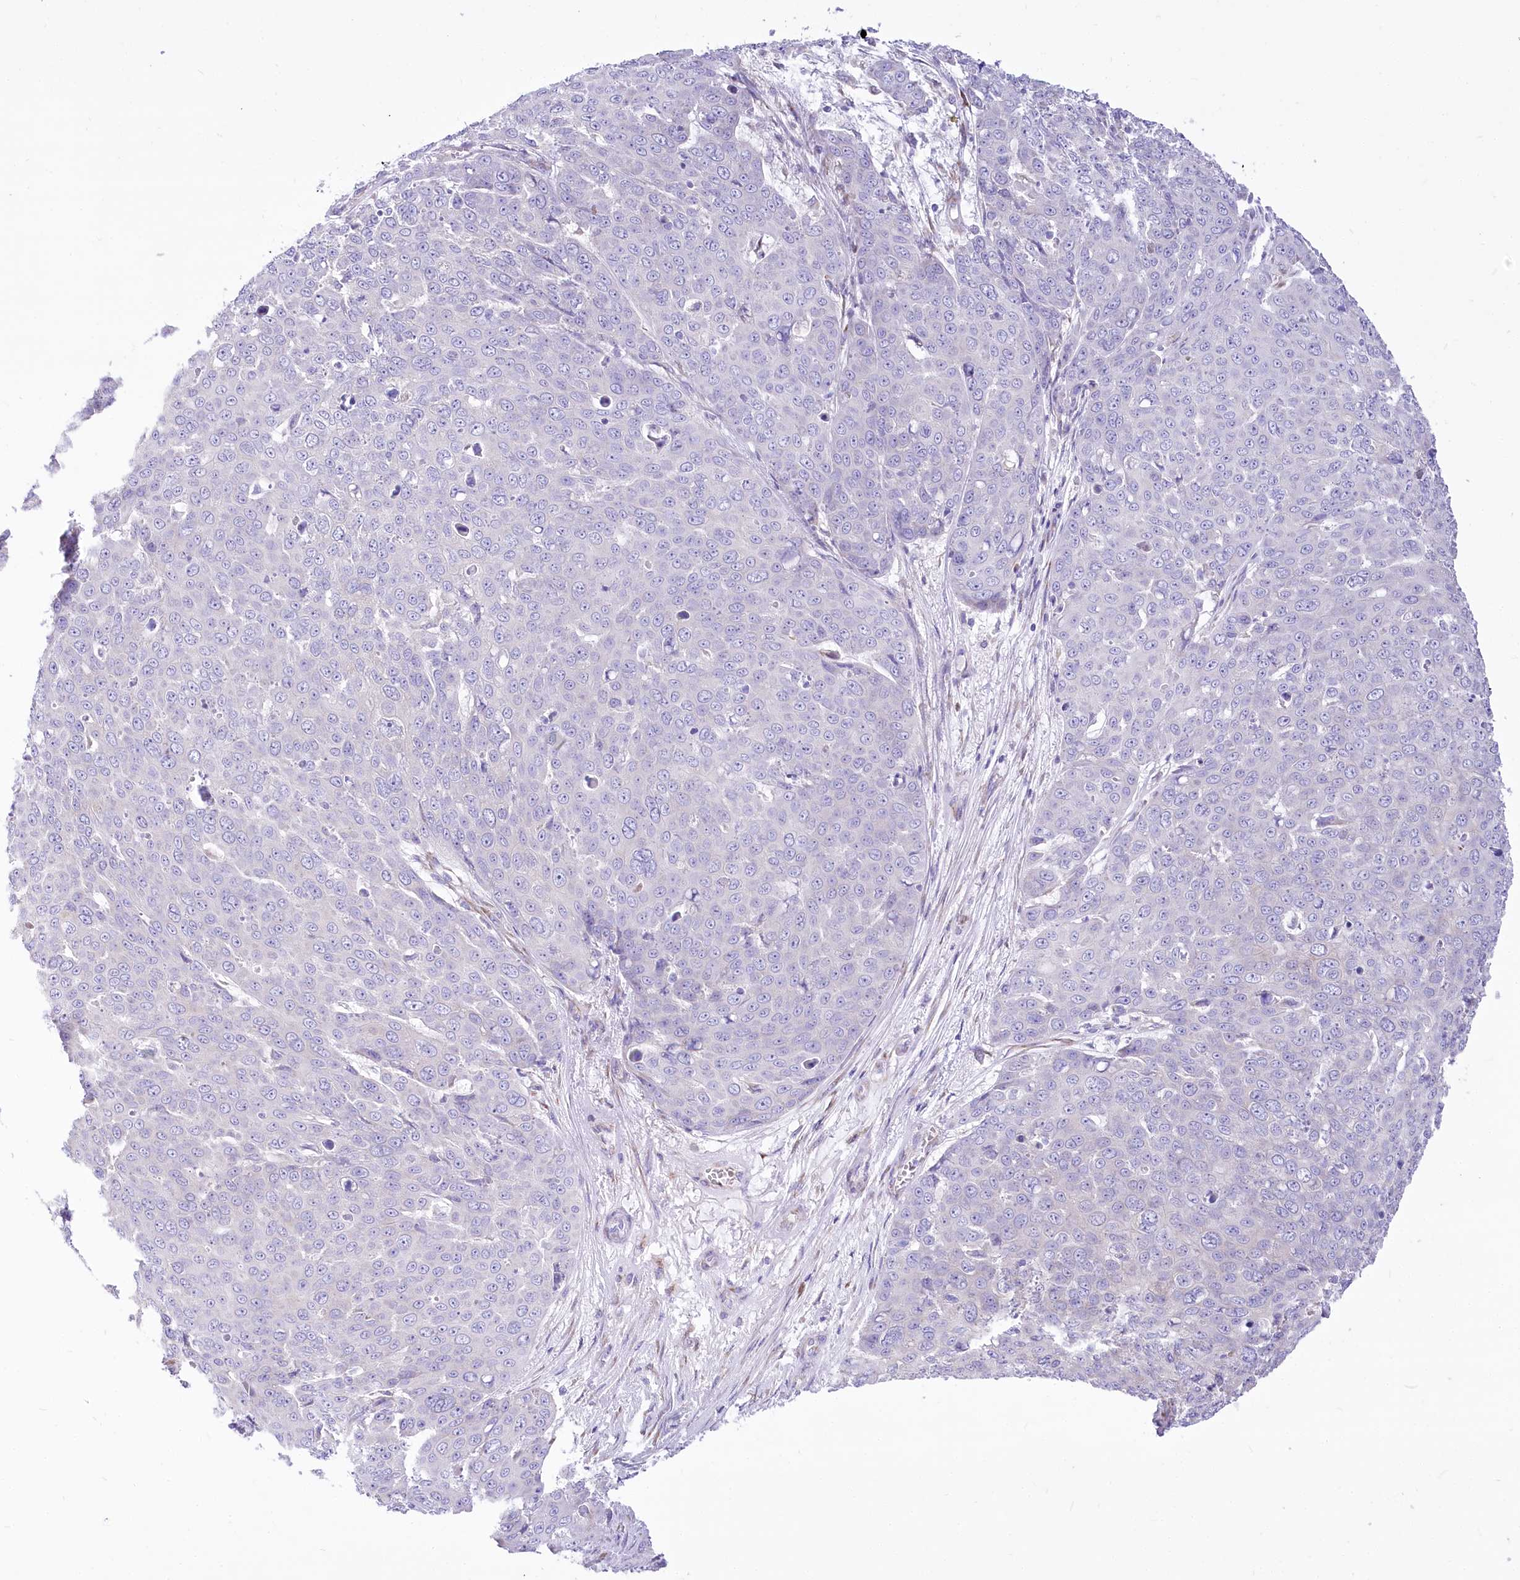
{"staining": {"intensity": "negative", "quantity": "none", "location": "none"}, "tissue": "skin cancer", "cell_type": "Tumor cells", "image_type": "cancer", "snomed": [{"axis": "morphology", "description": "Squamous cell carcinoma, NOS"}, {"axis": "topography", "description": "Skin"}], "caption": "High magnification brightfield microscopy of skin cancer (squamous cell carcinoma) stained with DAB (3,3'-diaminobenzidine) (brown) and counterstained with hematoxylin (blue): tumor cells show no significant expression. (Brightfield microscopy of DAB immunohistochemistry at high magnification).", "gene": "STT3B", "patient": {"sex": "male", "age": 71}}